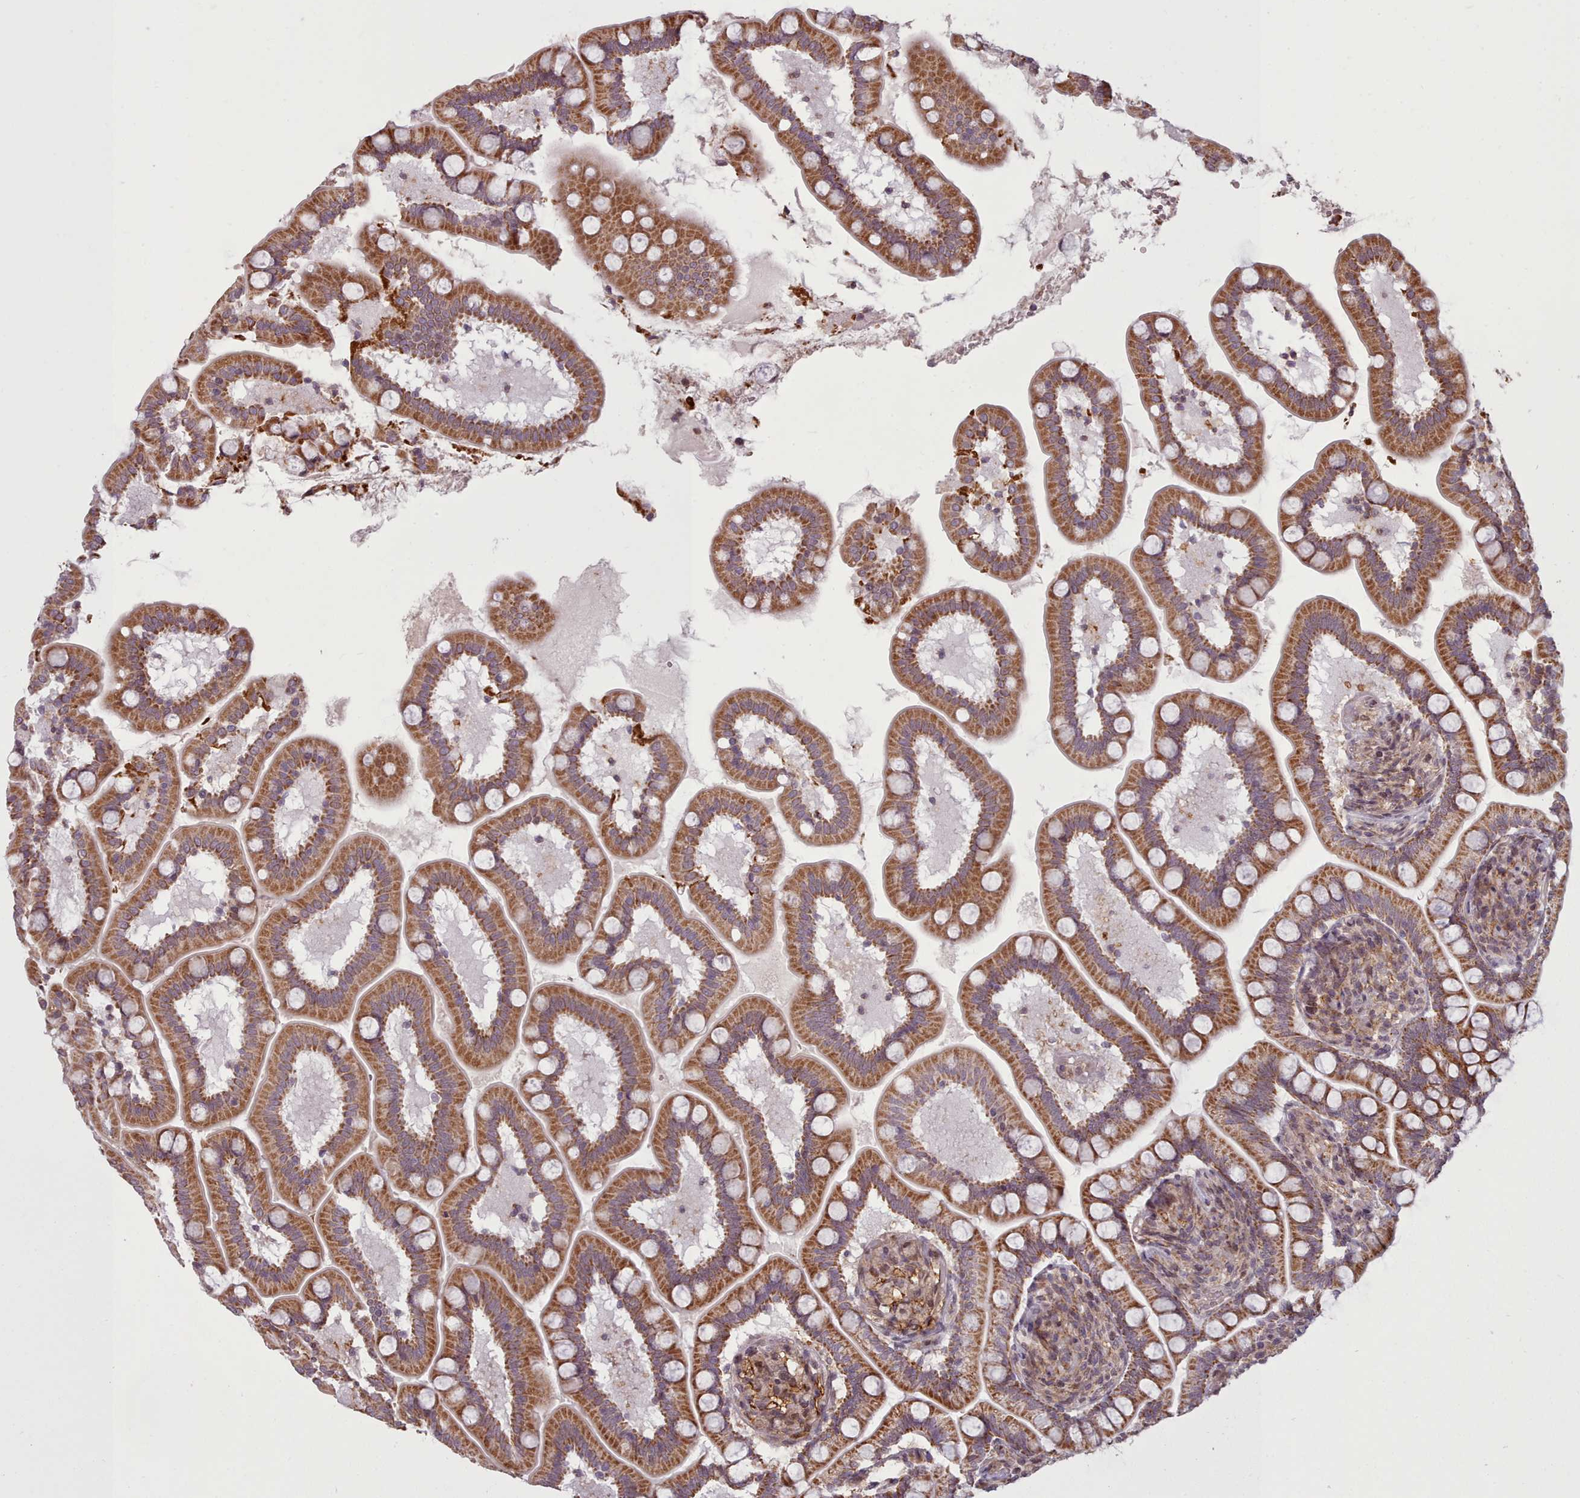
{"staining": {"intensity": "moderate", "quantity": ">75%", "location": "cytoplasmic/membranous"}, "tissue": "small intestine", "cell_type": "Glandular cells", "image_type": "normal", "snomed": [{"axis": "morphology", "description": "Normal tissue, NOS"}, {"axis": "topography", "description": "Small intestine"}], "caption": "Moderate cytoplasmic/membranous staining is present in approximately >75% of glandular cells in benign small intestine.", "gene": "ZMYM4", "patient": {"sex": "female", "age": 64}}